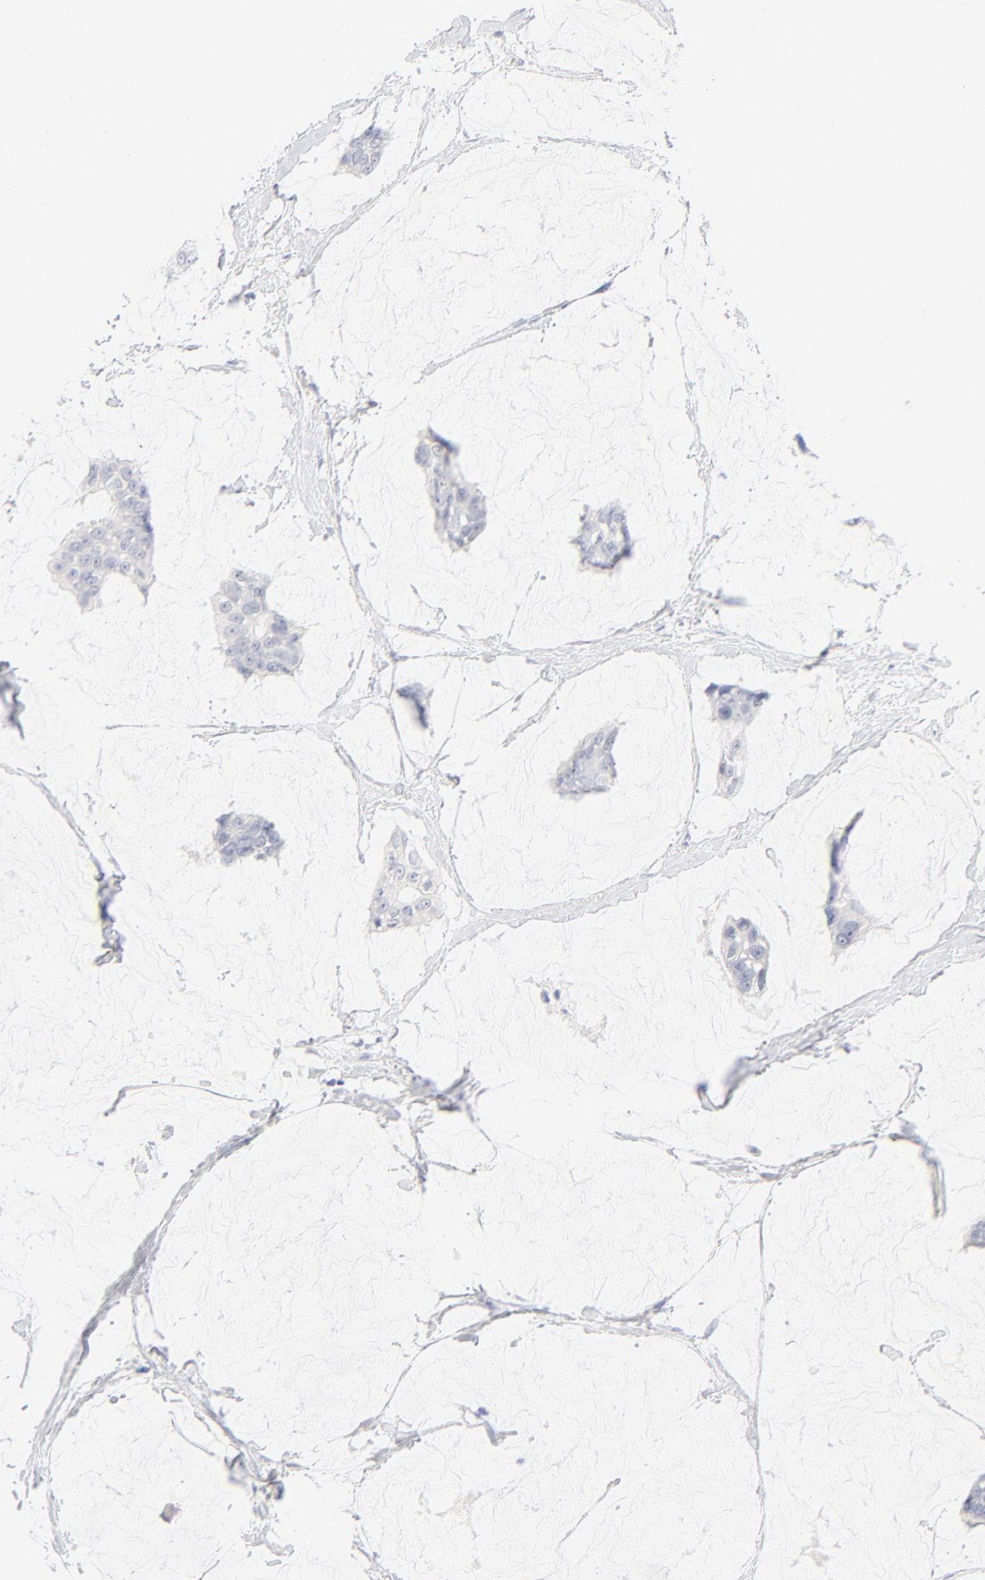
{"staining": {"intensity": "negative", "quantity": "none", "location": "none"}, "tissue": "breast cancer", "cell_type": "Tumor cells", "image_type": "cancer", "snomed": [{"axis": "morphology", "description": "Duct carcinoma"}, {"axis": "topography", "description": "Breast"}], "caption": "Immunohistochemistry micrograph of neoplastic tissue: human breast cancer (intraductal carcinoma) stained with DAB shows no significant protein positivity in tumor cells.", "gene": "ONECUT1", "patient": {"sex": "female", "age": 93}}